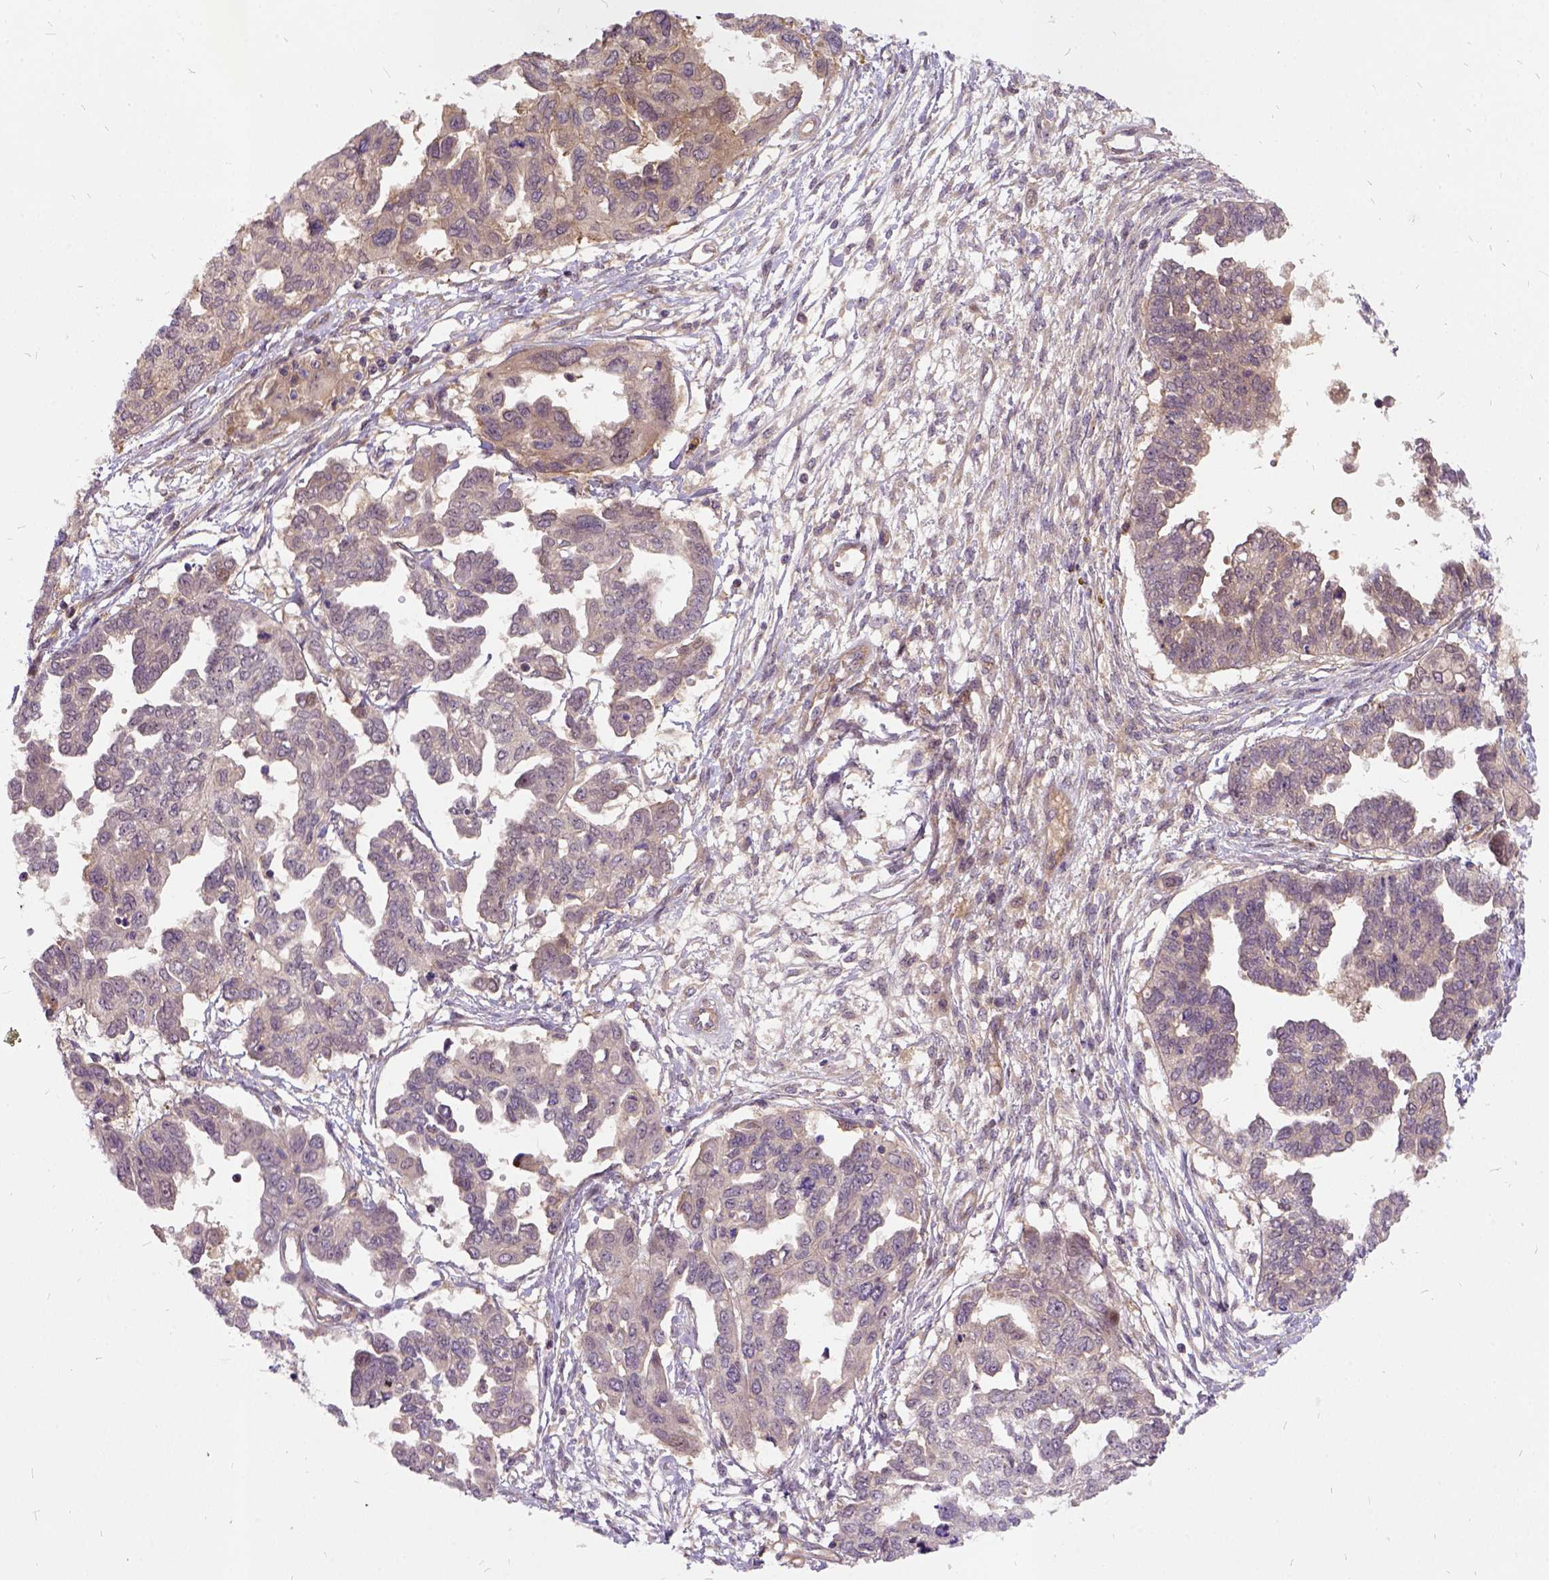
{"staining": {"intensity": "weak", "quantity": "25%-75%", "location": "cytoplasmic/membranous"}, "tissue": "ovarian cancer", "cell_type": "Tumor cells", "image_type": "cancer", "snomed": [{"axis": "morphology", "description": "Cystadenocarcinoma, serous, NOS"}, {"axis": "topography", "description": "Ovary"}], "caption": "A micrograph of ovarian cancer stained for a protein exhibits weak cytoplasmic/membranous brown staining in tumor cells. (Stains: DAB in brown, nuclei in blue, Microscopy: brightfield microscopy at high magnification).", "gene": "ILRUN", "patient": {"sex": "female", "age": 53}}